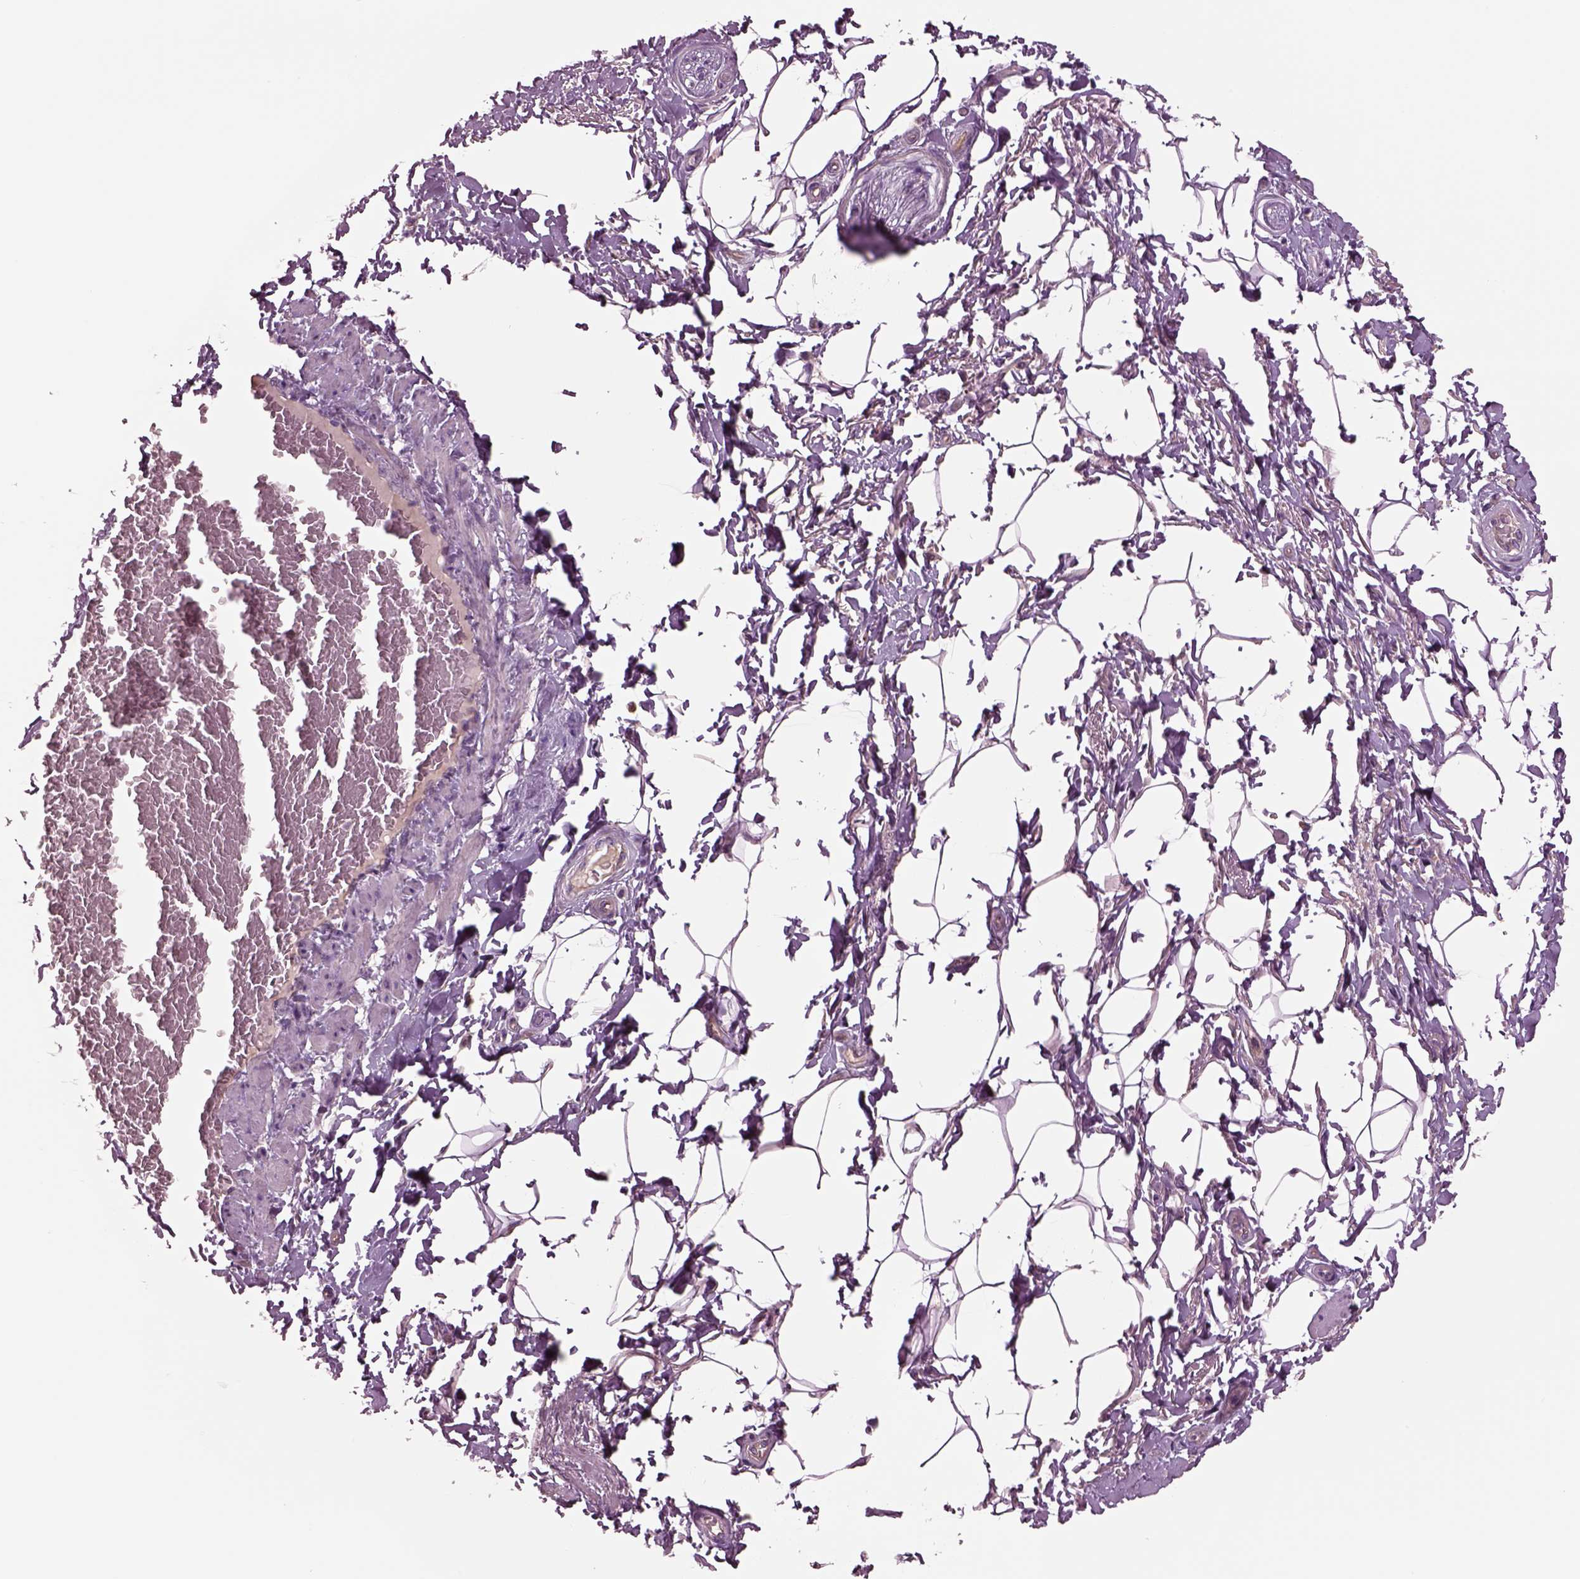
{"staining": {"intensity": "negative", "quantity": "none", "location": "none"}, "tissue": "adipose tissue", "cell_type": "Adipocytes", "image_type": "normal", "snomed": [{"axis": "morphology", "description": "Normal tissue, NOS"}, {"axis": "topography", "description": "Peripheral nerve tissue"}], "caption": "The photomicrograph exhibits no significant expression in adipocytes of adipose tissue. (DAB IHC, high magnification).", "gene": "HTR1B", "patient": {"sex": "male", "age": 51}}